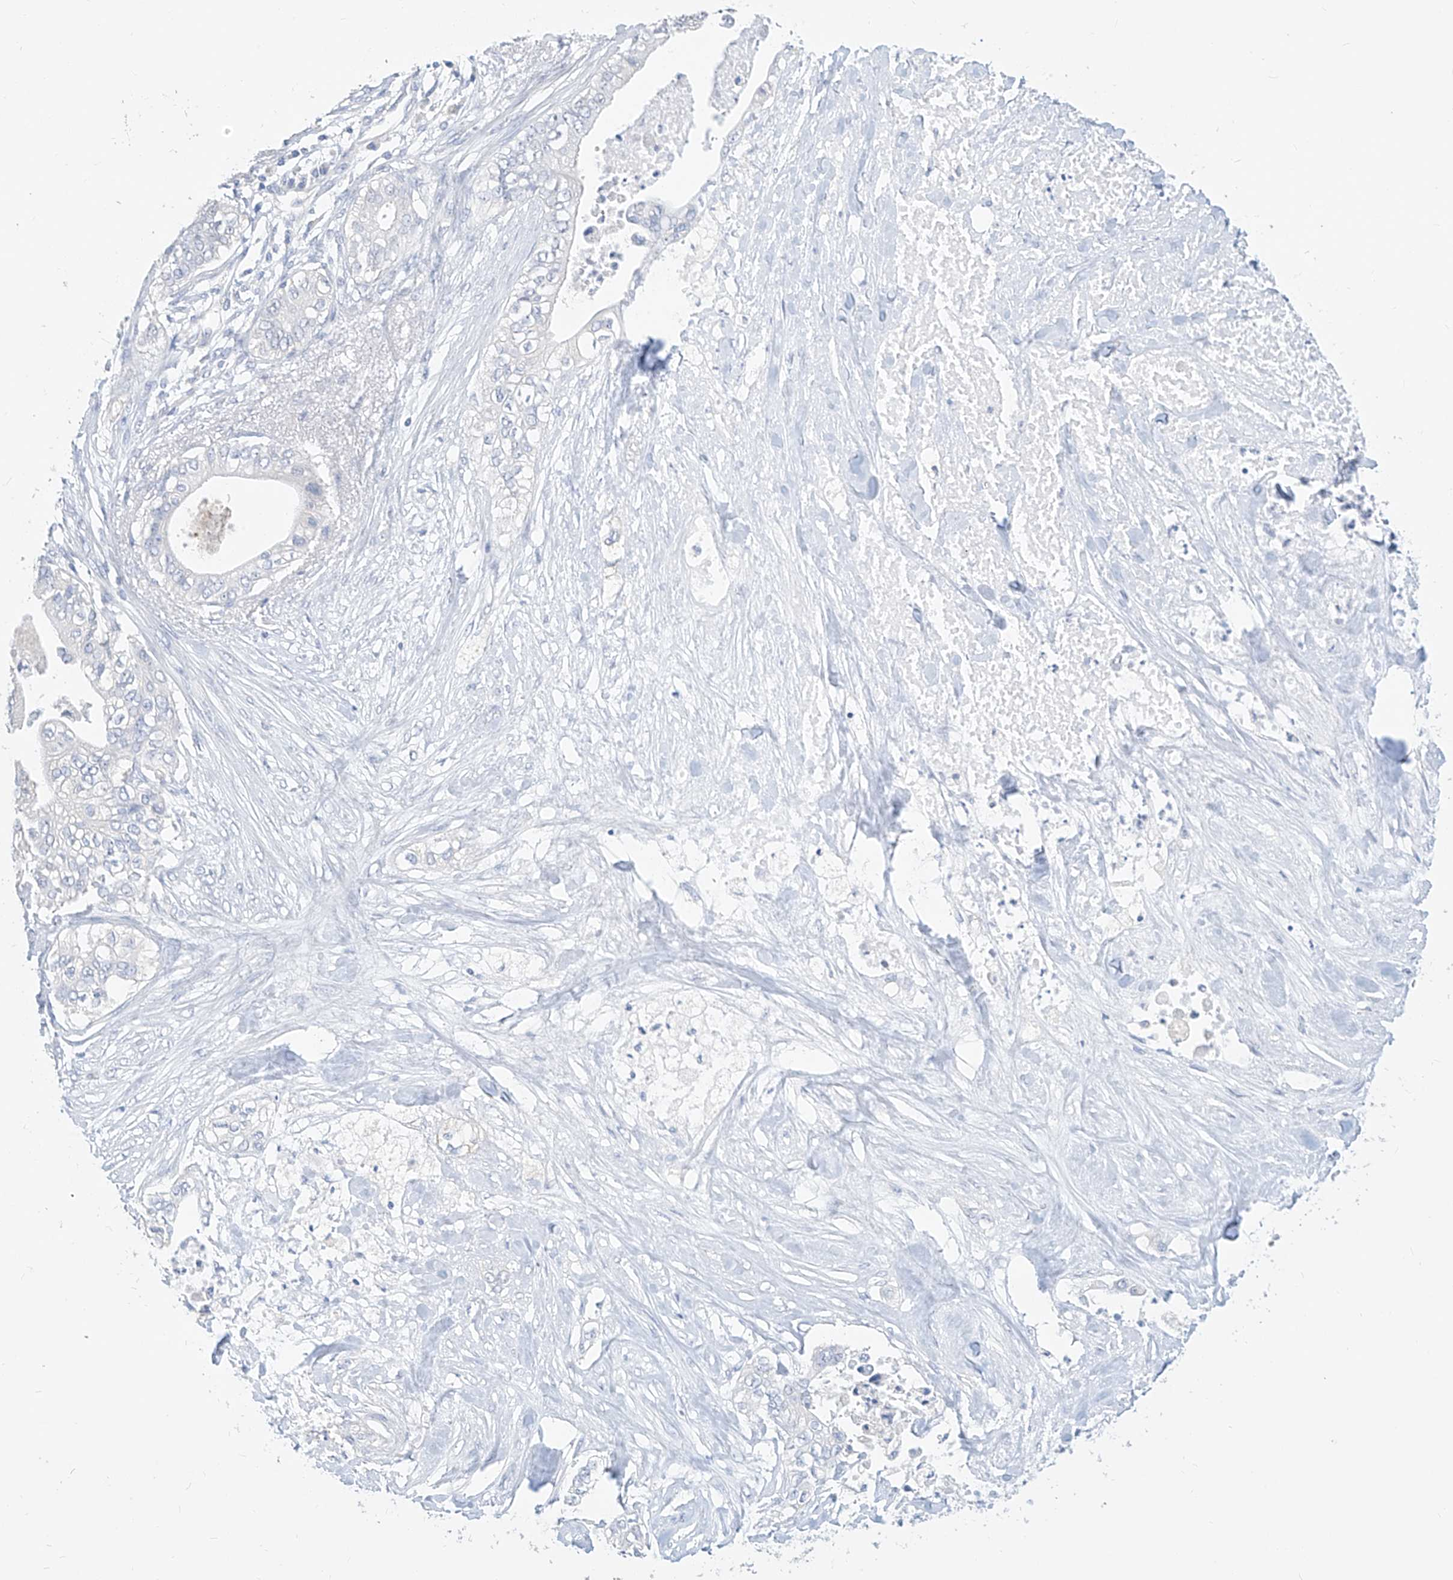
{"staining": {"intensity": "negative", "quantity": "none", "location": "none"}, "tissue": "pancreatic cancer", "cell_type": "Tumor cells", "image_type": "cancer", "snomed": [{"axis": "morphology", "description": "Adenocarcinoma, NOS"}, {"axis": "topography", "description": "Pancreas"}], "caption": "Immunohistochemistry photomicrograph of neoplastic tissue: pancreatic adenocarcinoma stained with DAB reveals no significant protein positivity in tumor cells.", "gene": "ZZEF1", "patient": {"sex": "female", "age": 78}}